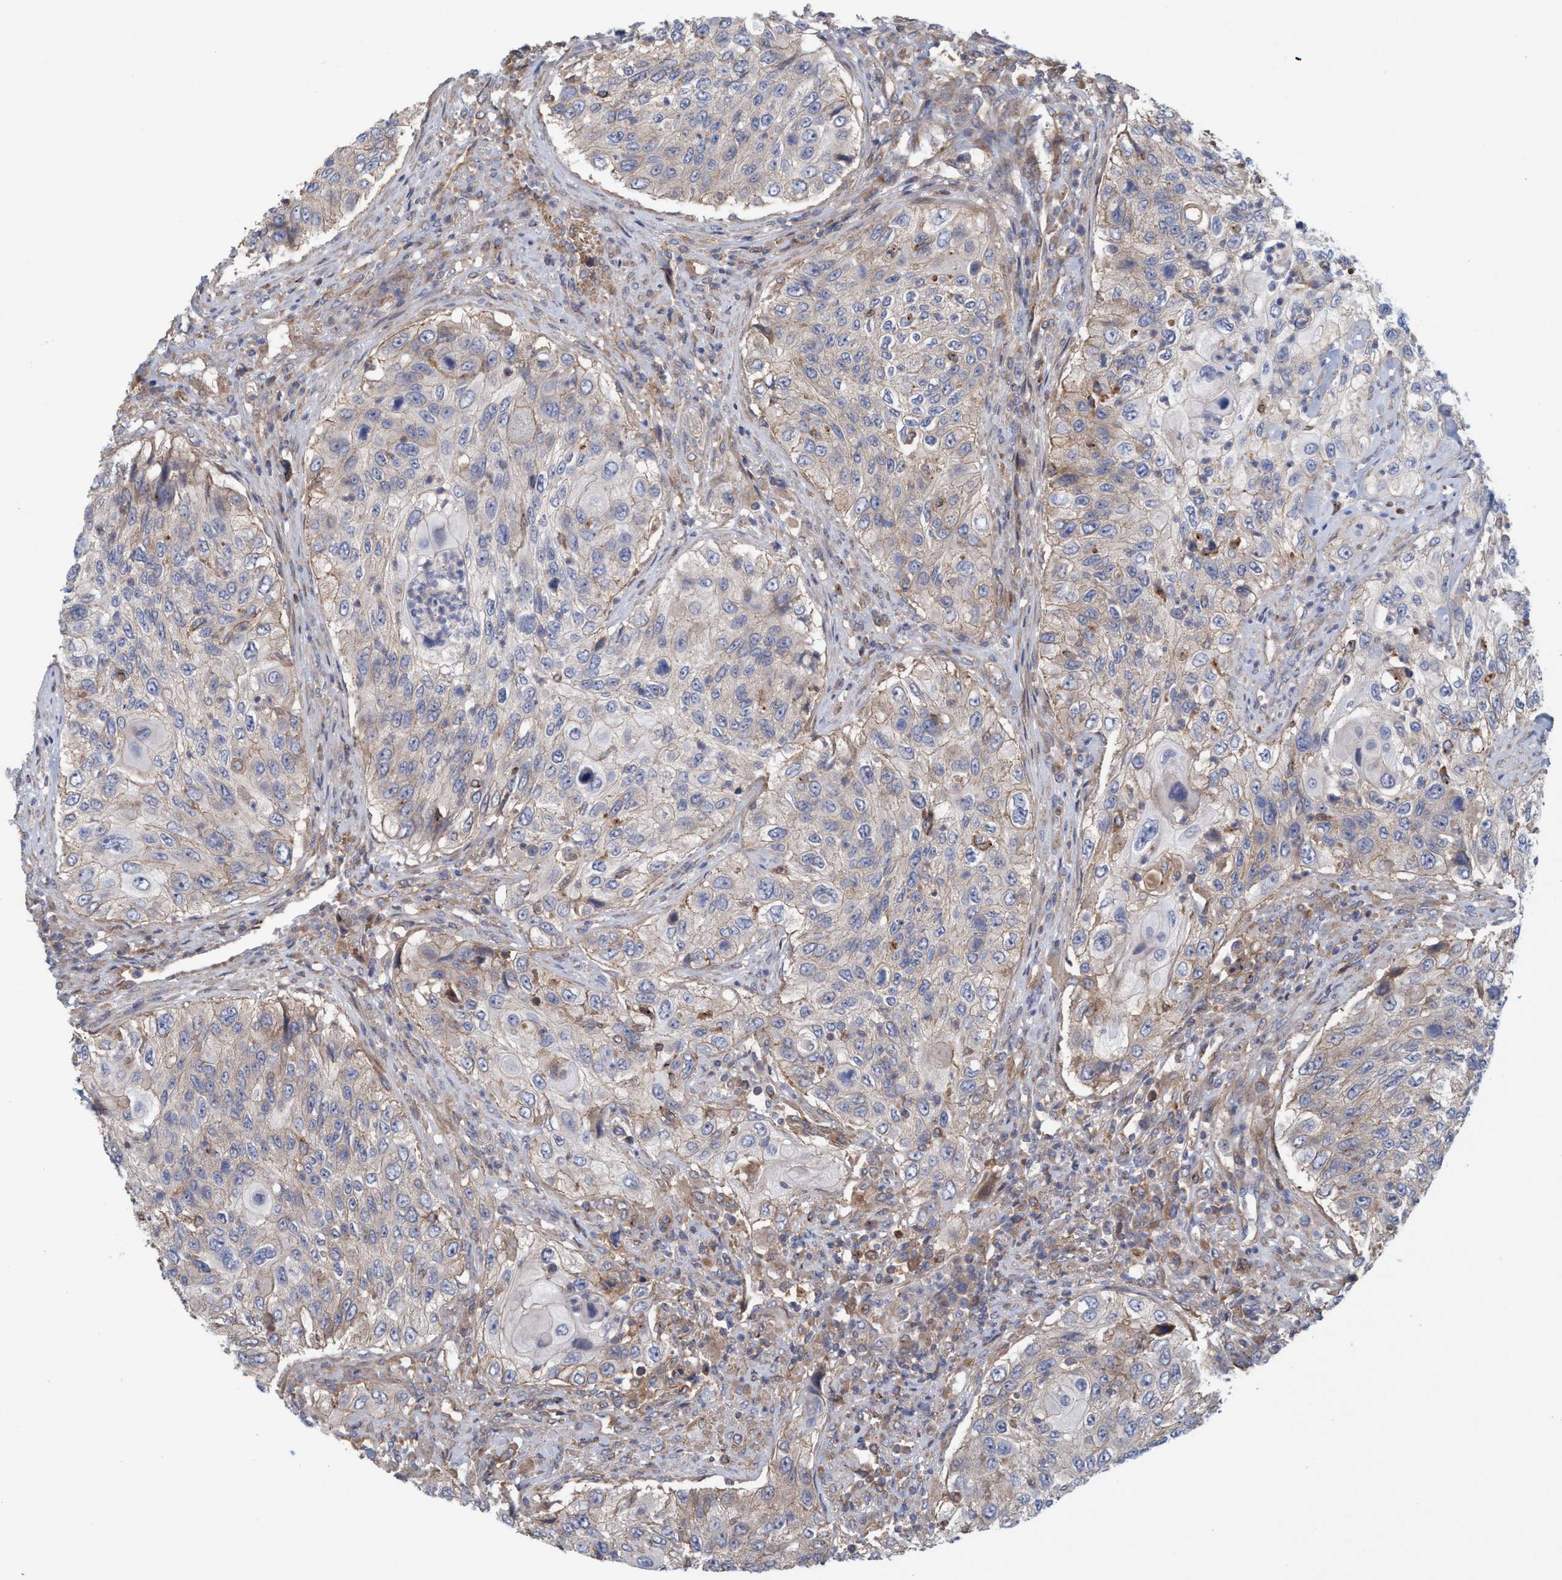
{"staining": {"intensity": "weak", "quantity": ">75%", "location": "cytoplasmic/membranous"}, "tissue": "urothelial cancer", "cell_type": "Tumor cells", "image_type": "cancer", "snomed": [{"axis": "morphology", "description": "Urothelial carcinoma, High grade"}, {"axis": "topography", "description": "Urinary bladder"}], "caption": "DAB immunohistochemical staining of human urothelial cancer demonstrates weak cytoplasmic/membranous protein positivity in approximately >75% of tumor cells.", "gene": "SPECC1", "patient": {"sex": "female", "age": 60}}